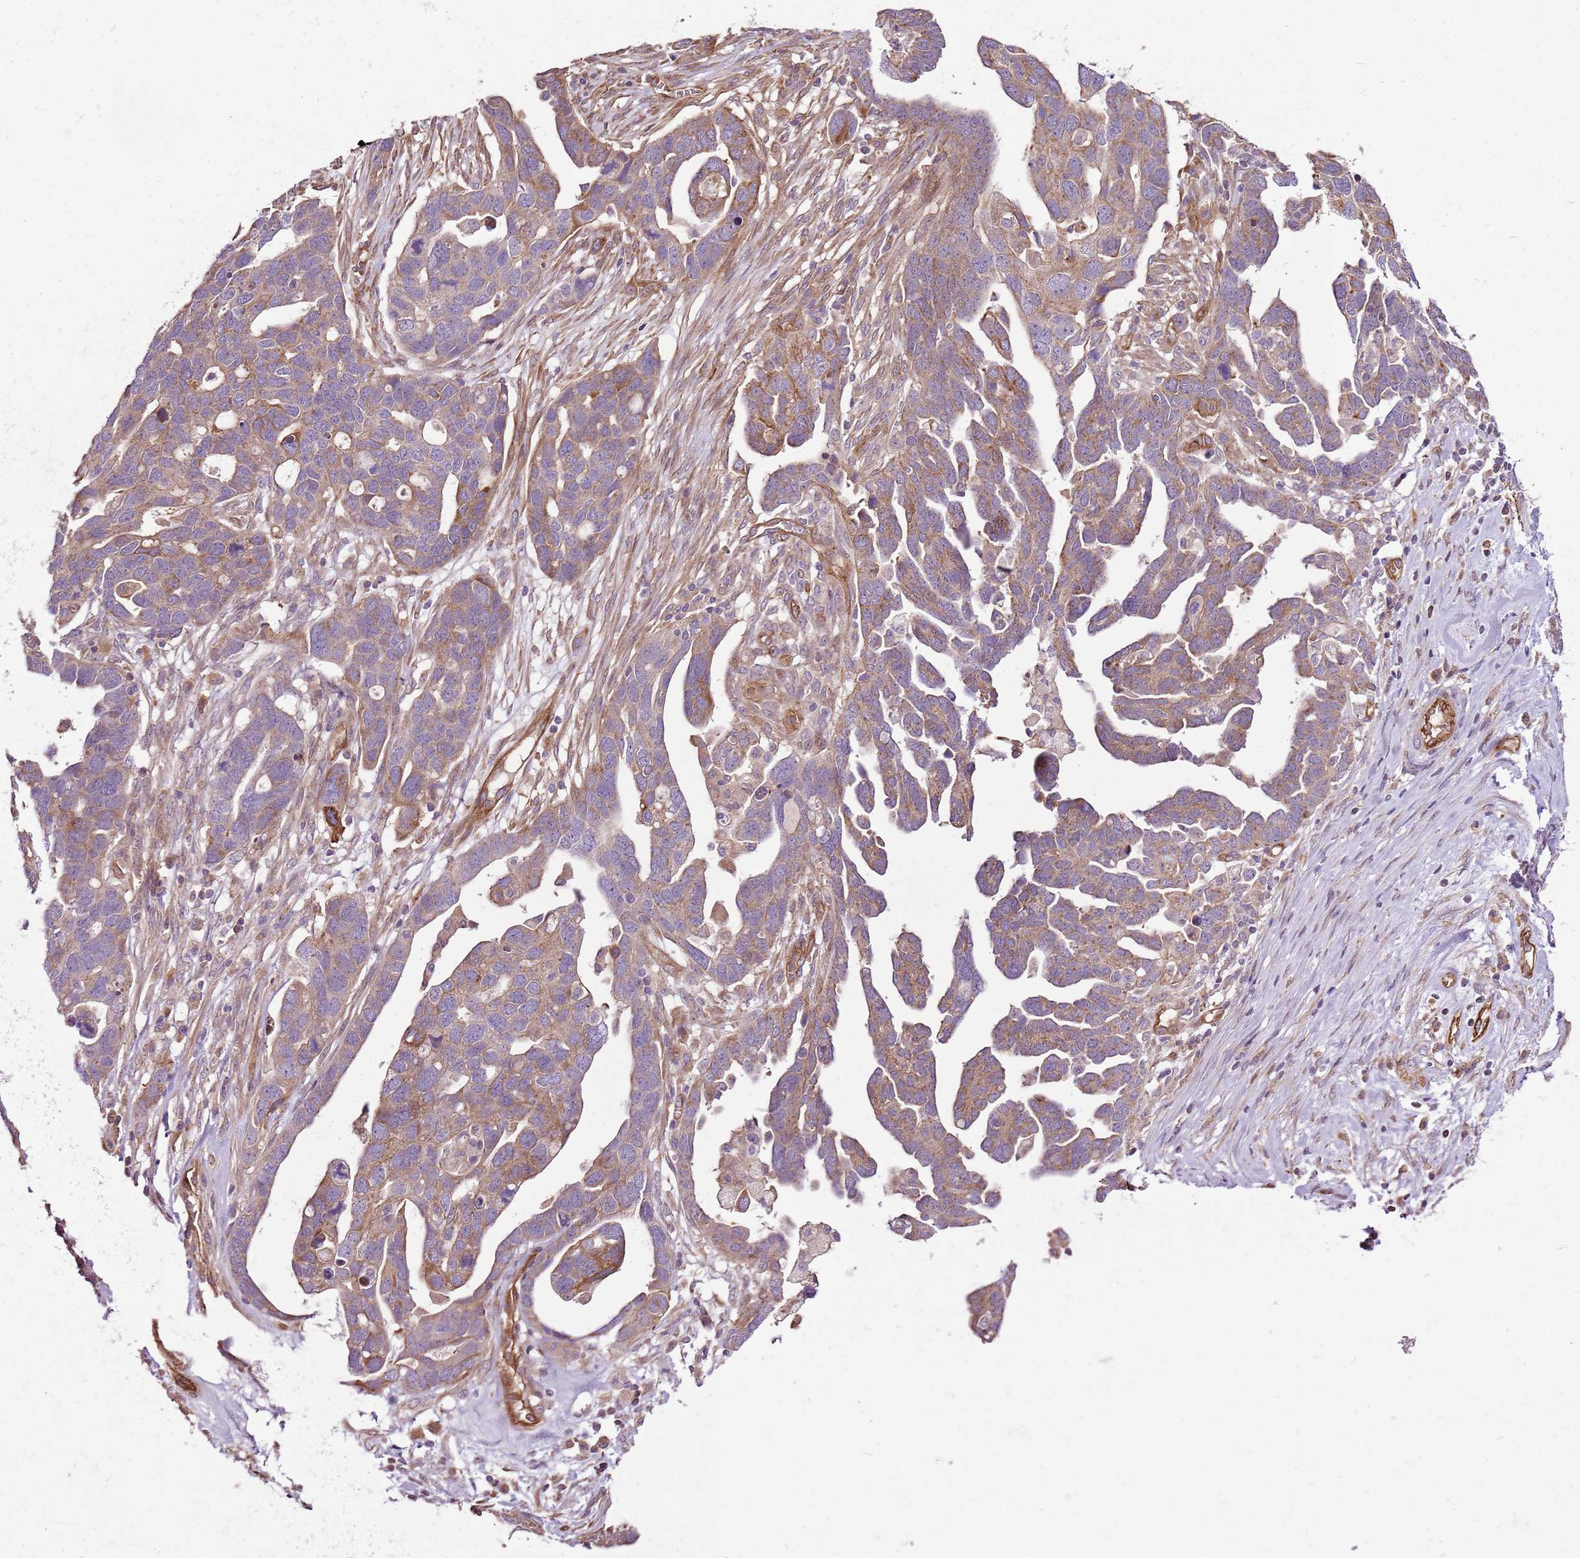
{"staining": {"intensity": "weak", "quantity": ">75%", "location": "cytoplasmic/membranous"}, "tissue": "ovarian cancer", "cell_type": "Tumor cells", "image_type": "cancer", "snomed": [{"axis": "morphology", "description": "Cystadenocarcinoma, serous, NOS"}, {"axis": "topography", "description": "Ovary"}], "caption": "The immunohistochemical stain highlights weak cytoplasmic/membranous expression in tumor cells of ovarian cancer (serous cystadenocarcinoma) tissue.", "gene": "ZNF827", "patient": {"sex": "female", "age": 54}}